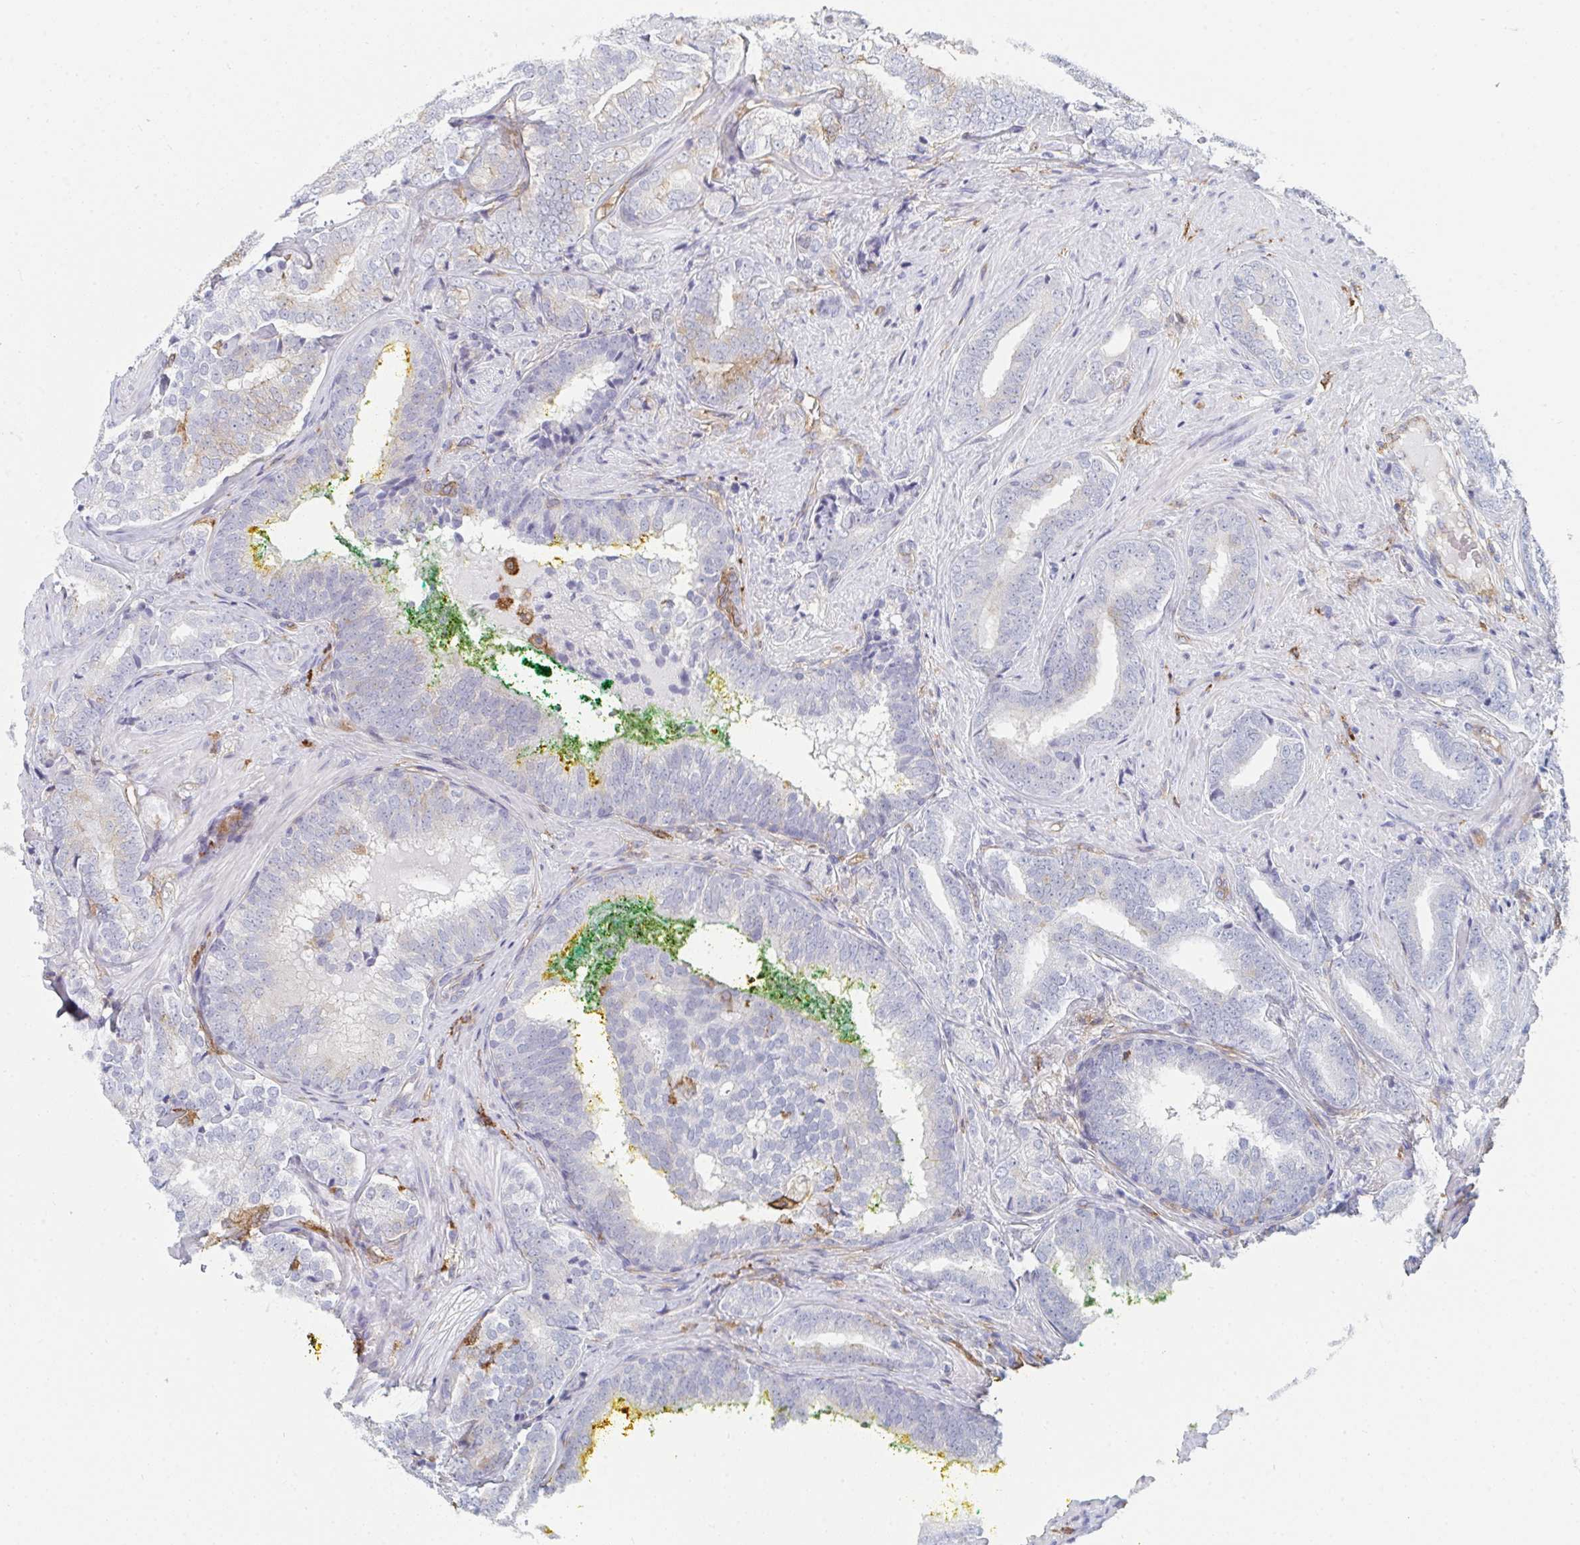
{"staining": {"intensity": "negative", "quantity": "none", "location": "none"}, "tissue": "prostate cancer", "cell_type": "Tumor cells", "image_type": "cancer", "snomed": [{"axis": "morphology", "description": "Adenocarcinoma, High grade"}, {"axis": "topography", "description": "Prostate"}], "caption": "Prostate cancer was stained to show a protein in brown. There is no significant staining in tumor cells.", "gene": "DAB2", "patient": {"sex": "male", "age": 72}}